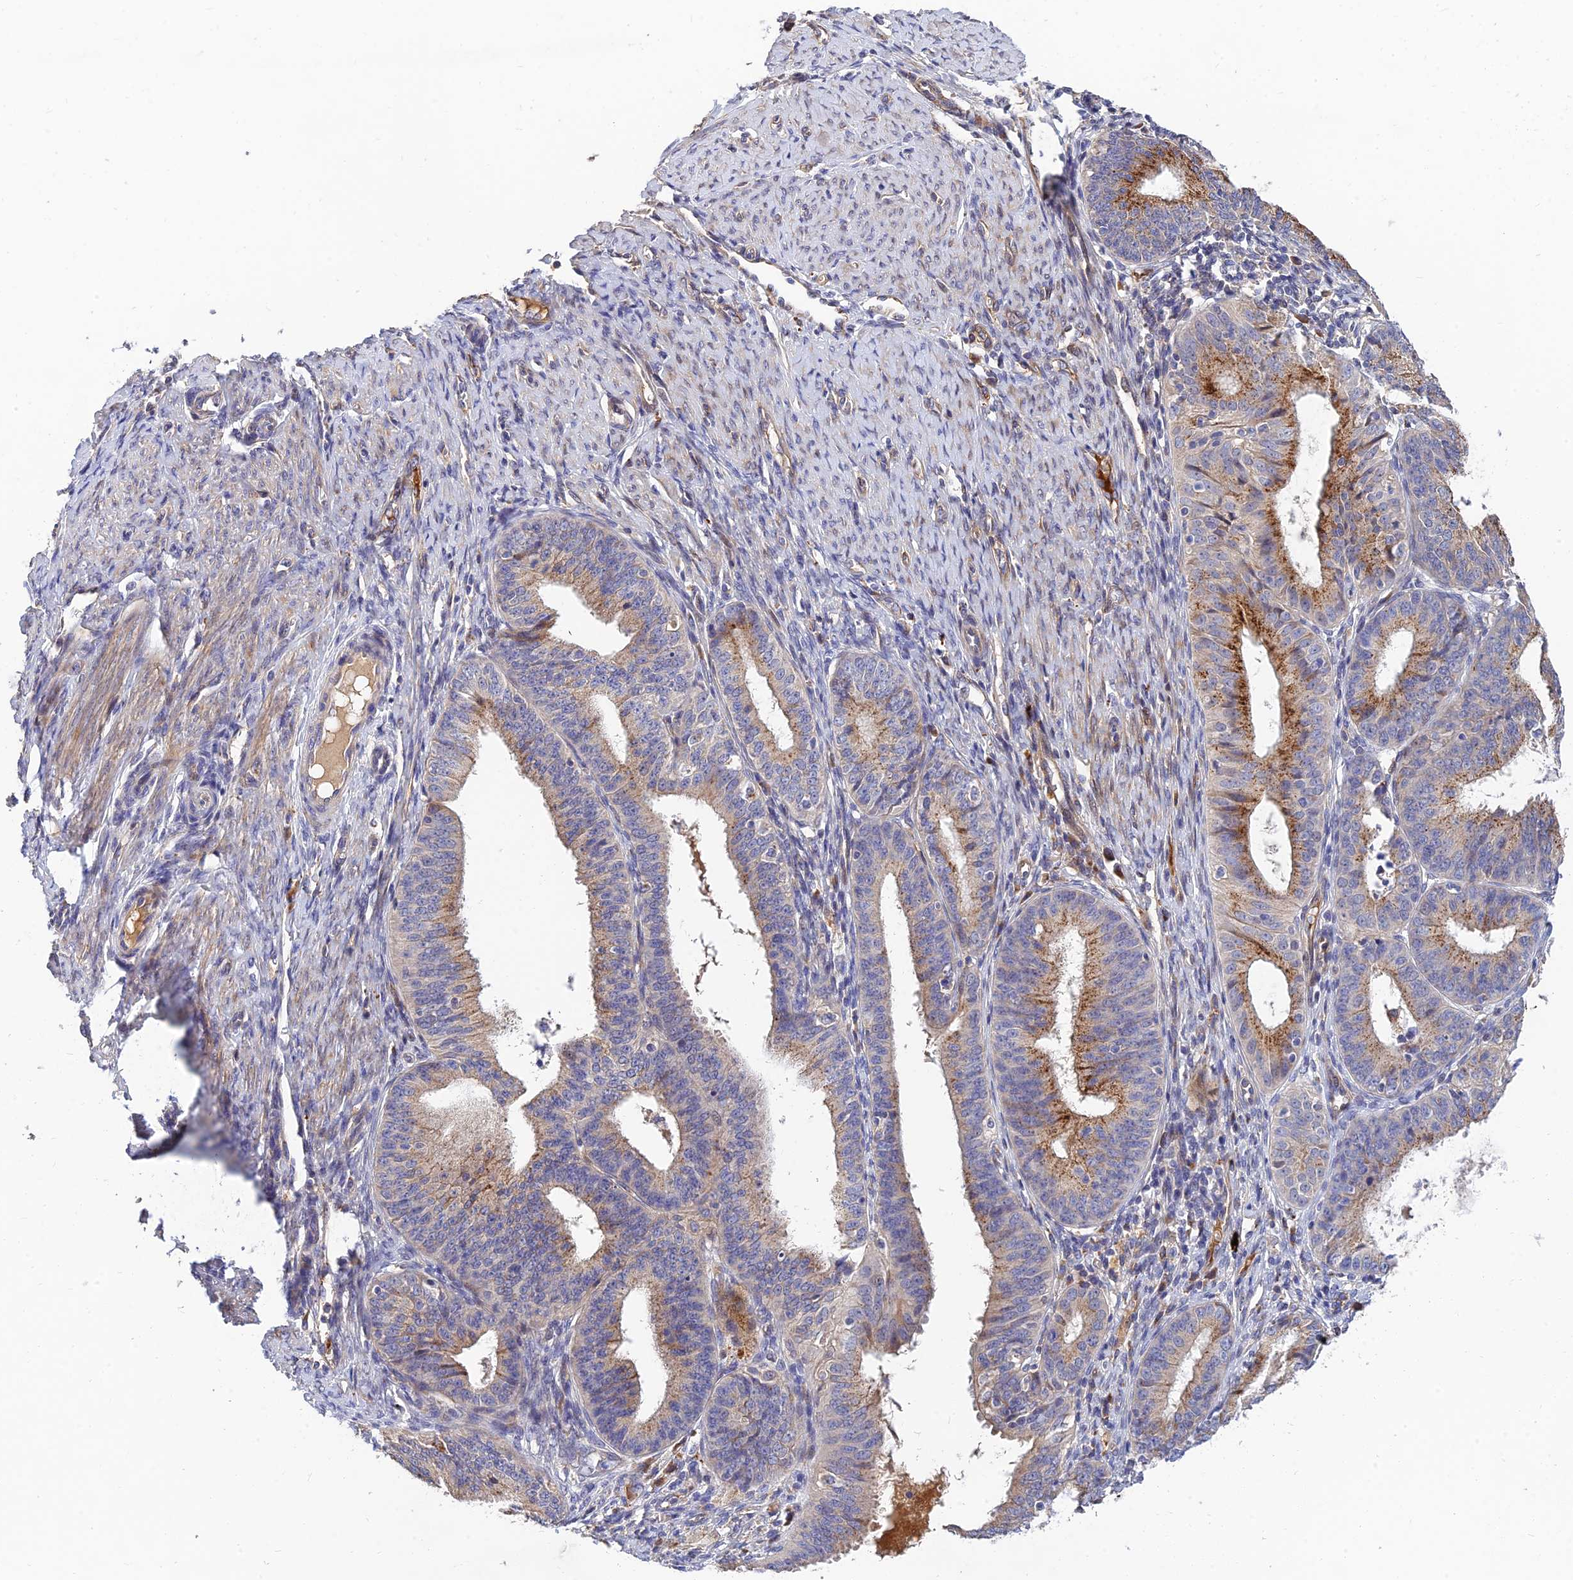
{"staining": {"intensity": "moderate", "quantity": "25%-75%", "location": "cytoplasmic/membranous"}, "tissue": "endometrial cancer", "cell_type": "Tumor cells", "image_type": "cancer", "snomed": [{"axis": "morphology", "description": "Adenocarcinoma, NOS"}, {"axis": "topography", "description": "Endometrium"}], "caption": "Tumor cells exhibit medium levels of moderate cytoplasmic/membranous expression in about 25%-75% of cells in endometrial adenocarcinoma. The staining is performed using DAB brown chromogen to label protein expression. The nuclei are counter-stained blue using hematoxylin.", "gene": "MRPL35", "patient": {"sex": "female", "age": 51}}